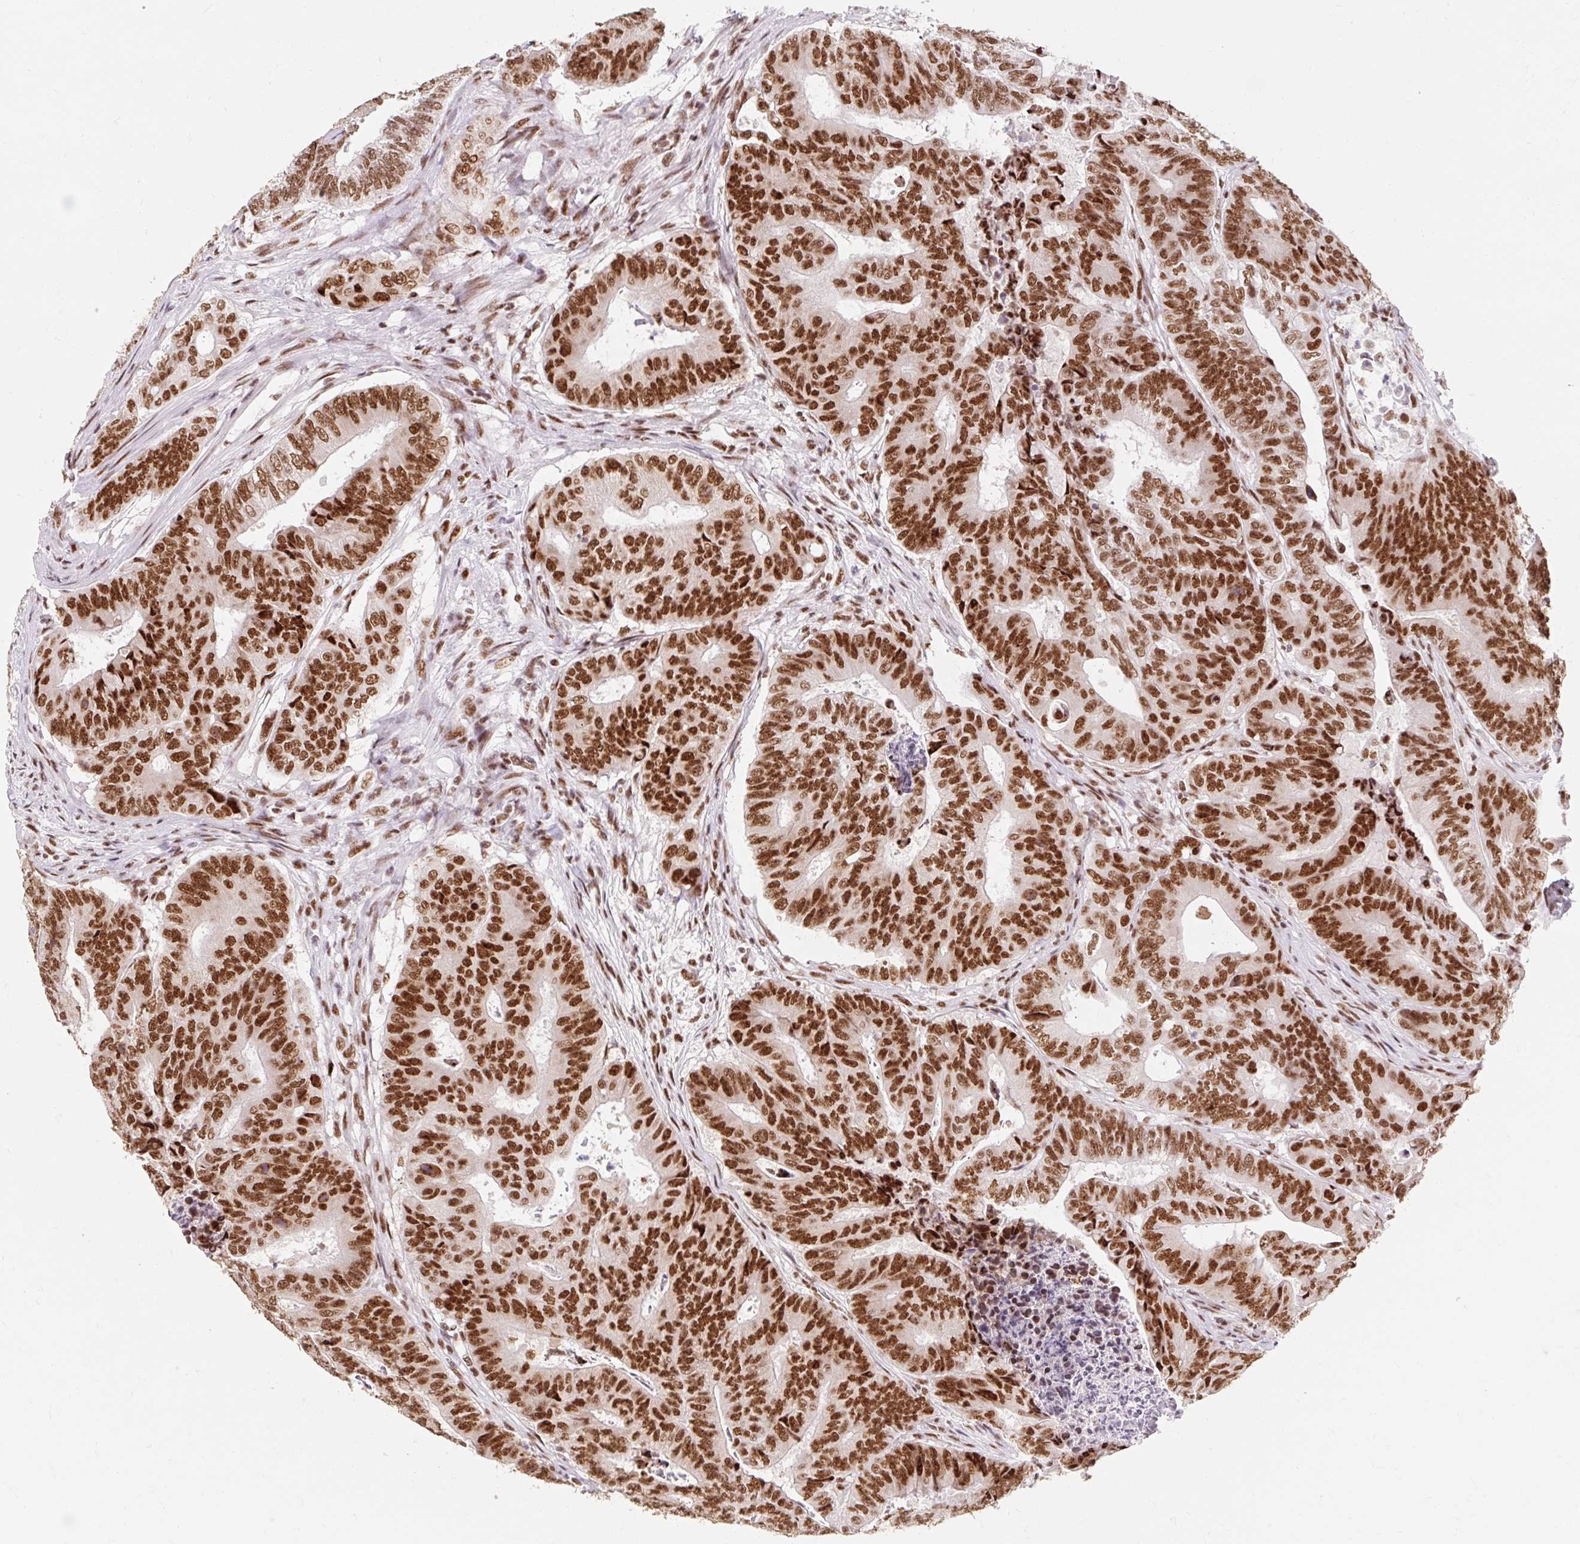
{"staining": {"intensity": "strong", "quantity": ">75%", "location": "nuclear"}, "tissue": "colorectal cancer", "cell_type": "Tumor cells", "image_type": "cancer", "snomed": [{"axis": "morphology", "description": "Adenocarcinoma, NOS"}, {"axis": "topography", "description": "Colon"}], "caption": "The photomicrograph exhibits staining of colorectal cancer, revealing strong nuclear protein positivity (brown color) within tumor cells. (DAB (3,3'-diaminobenzidine) IHC with brightfield microscopy, high magnification).", "gene": "SRSF10", "patient": {"sex": "female", "age": 48}}